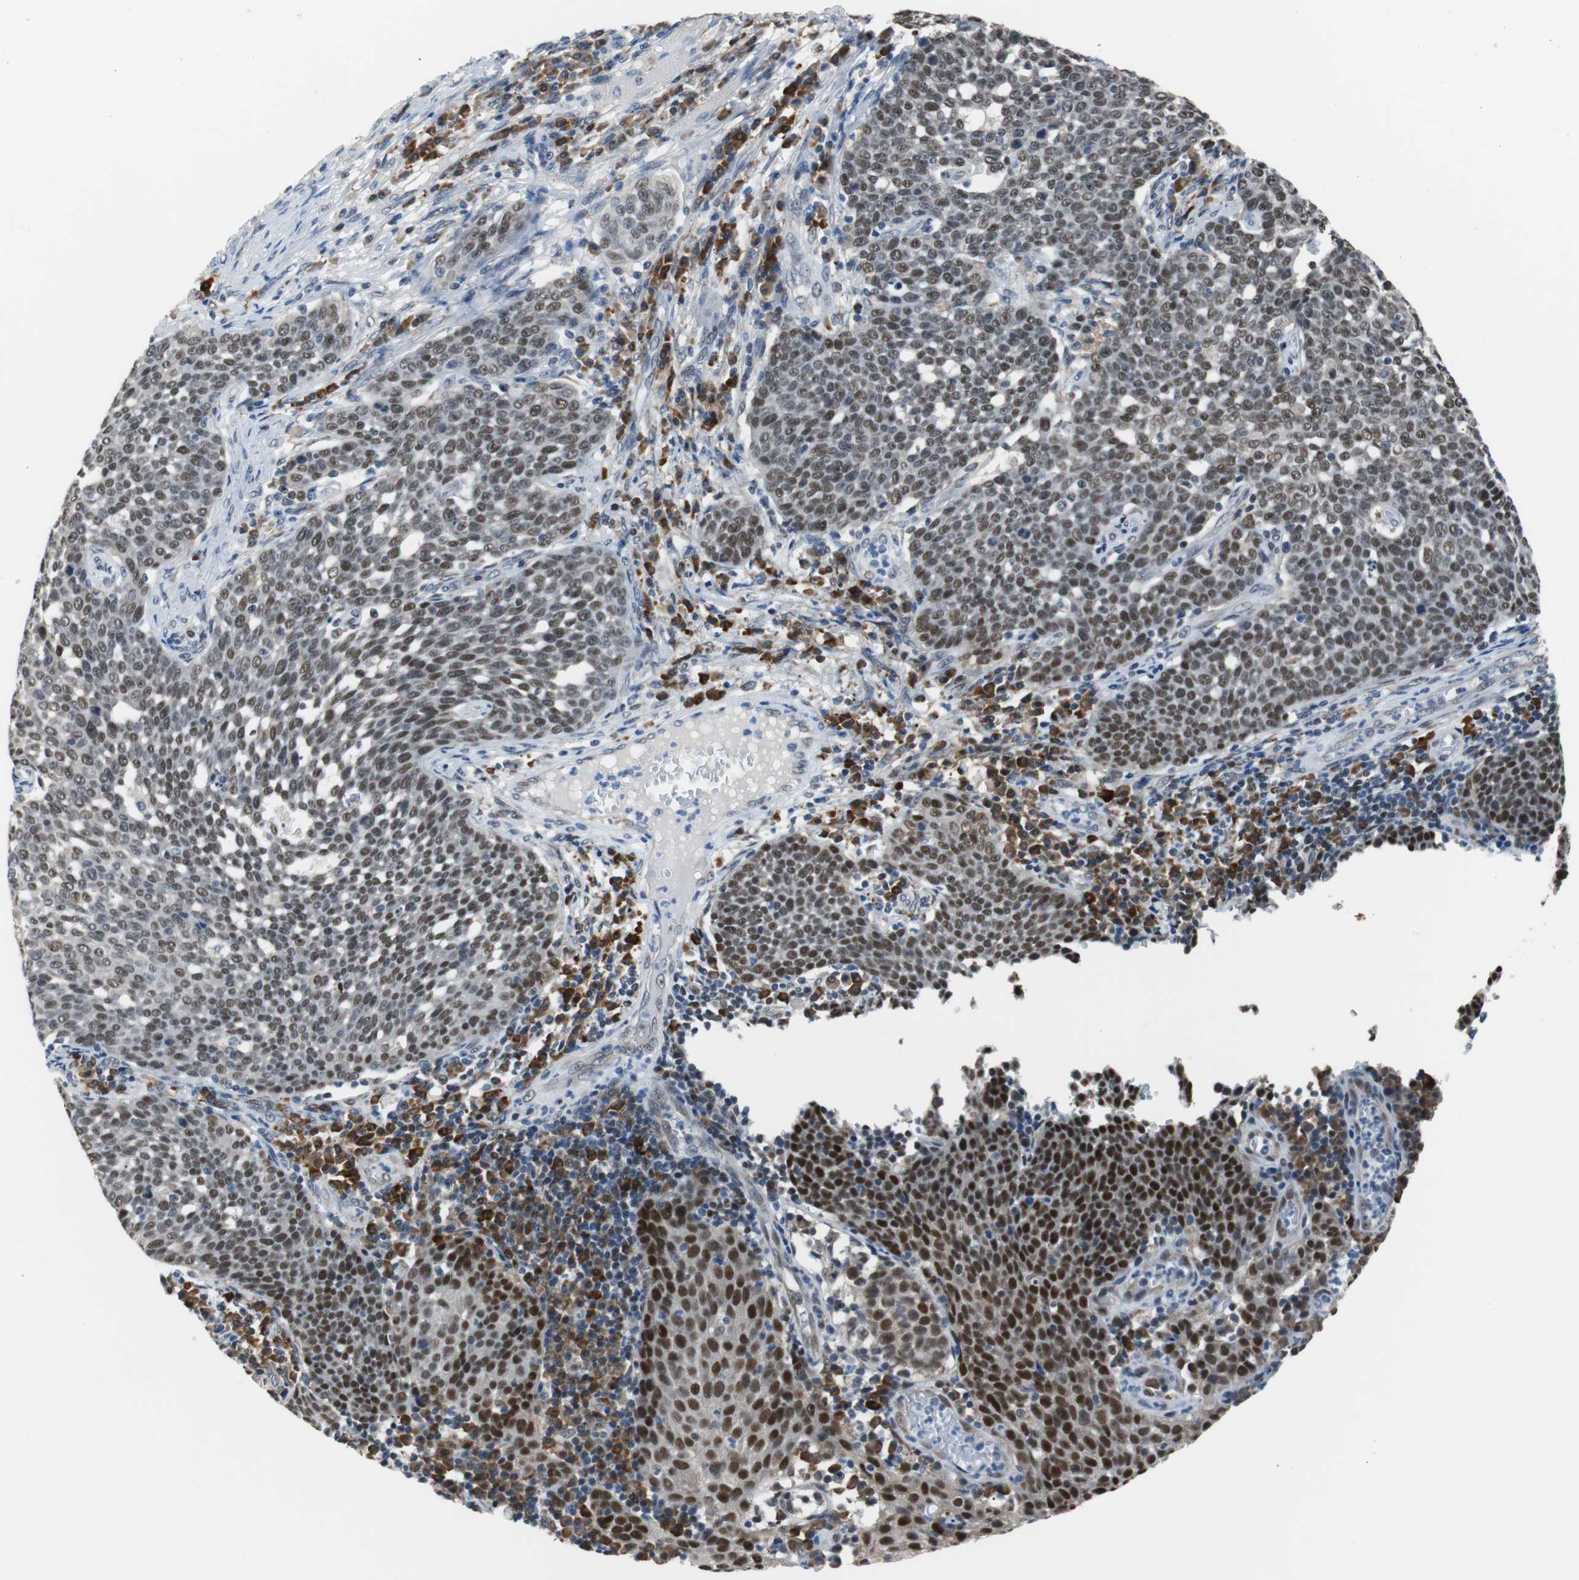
{"staining": {"intensity": "strong", "quantity": "25%-75%", "location": "nuclear"}, "tissue": "cervical cancer", "cell_type": "Tumor cells", "image_type": "cancer", "snomed": [{"axis": "morphology", "description": "Squamous cell carcinoma, NOS"}, {"axis": "topography", "description": "Cervix"}], "caption": "A photomicrograph of squamous cell carcinoma (cervical) stained for a protein shows strong nuclear brown staining in tumor cells.", "gene": "USP28", "patient": {"sex": "female", "age": 34}}